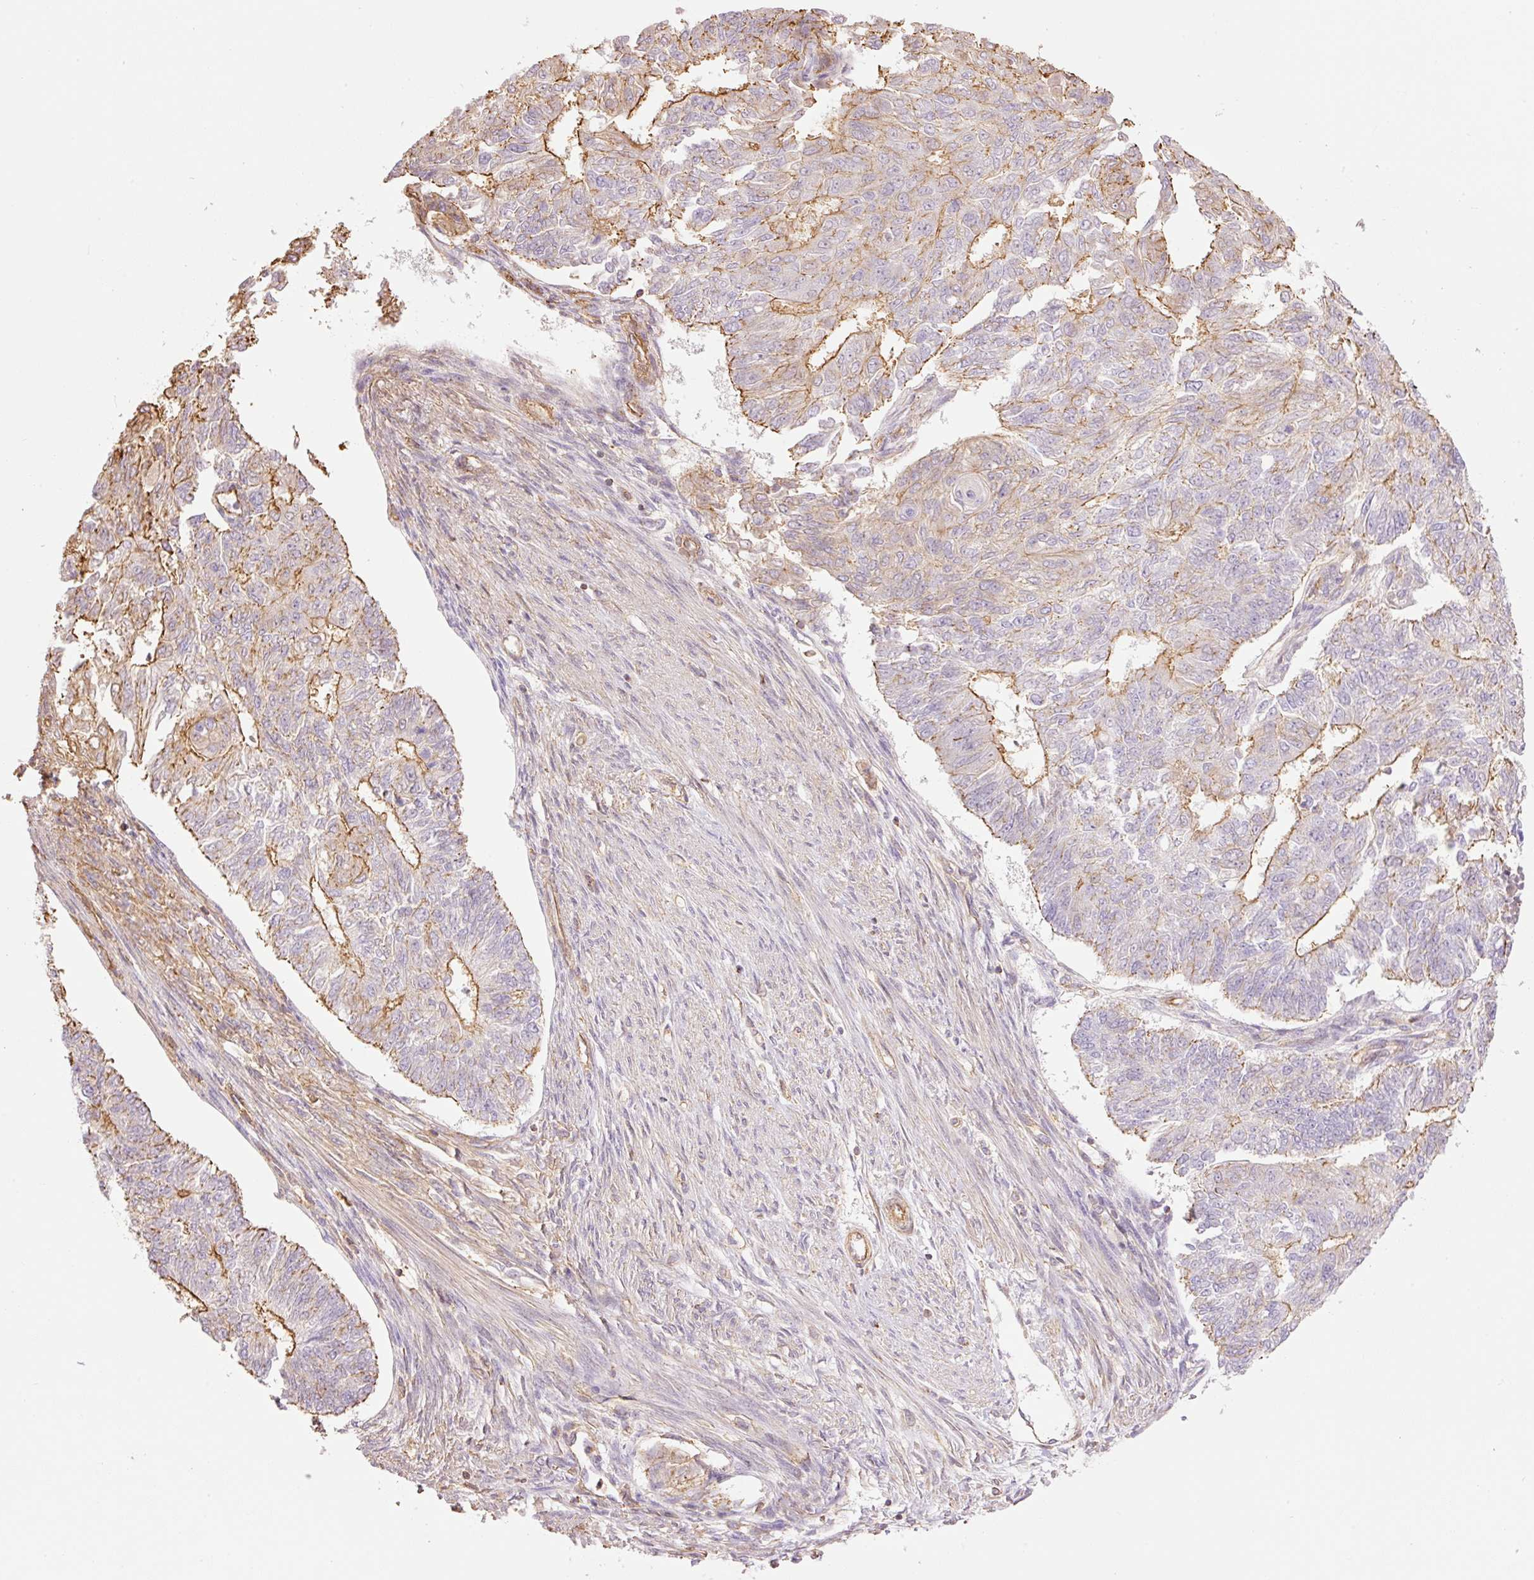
{"staining": {"intensity": "moderate", "quantity": "<25%", "location": "cytoplasmic/membranous"}, "tissue": "endometrial cancer", "cell_type": "Tumor cells", "image_type": "cancer", "snomed": [{"axis": "morphology", "description": "Adenocarcinoma, NOS"}, {"axis": "topography", "description": "Endometrium"}], "caption": "A brown stain labels moderate cytoplasmic/membranous expression of a protein in human endometrial adenocarcinoma tumor cells. The staining is performed using DAB brown chromogen to label protein expression. The nuclei are counter-stained blue using hematoxylin.", "gene": "PPP1R1B", "patient": {"sex": "female", "age": 32}}